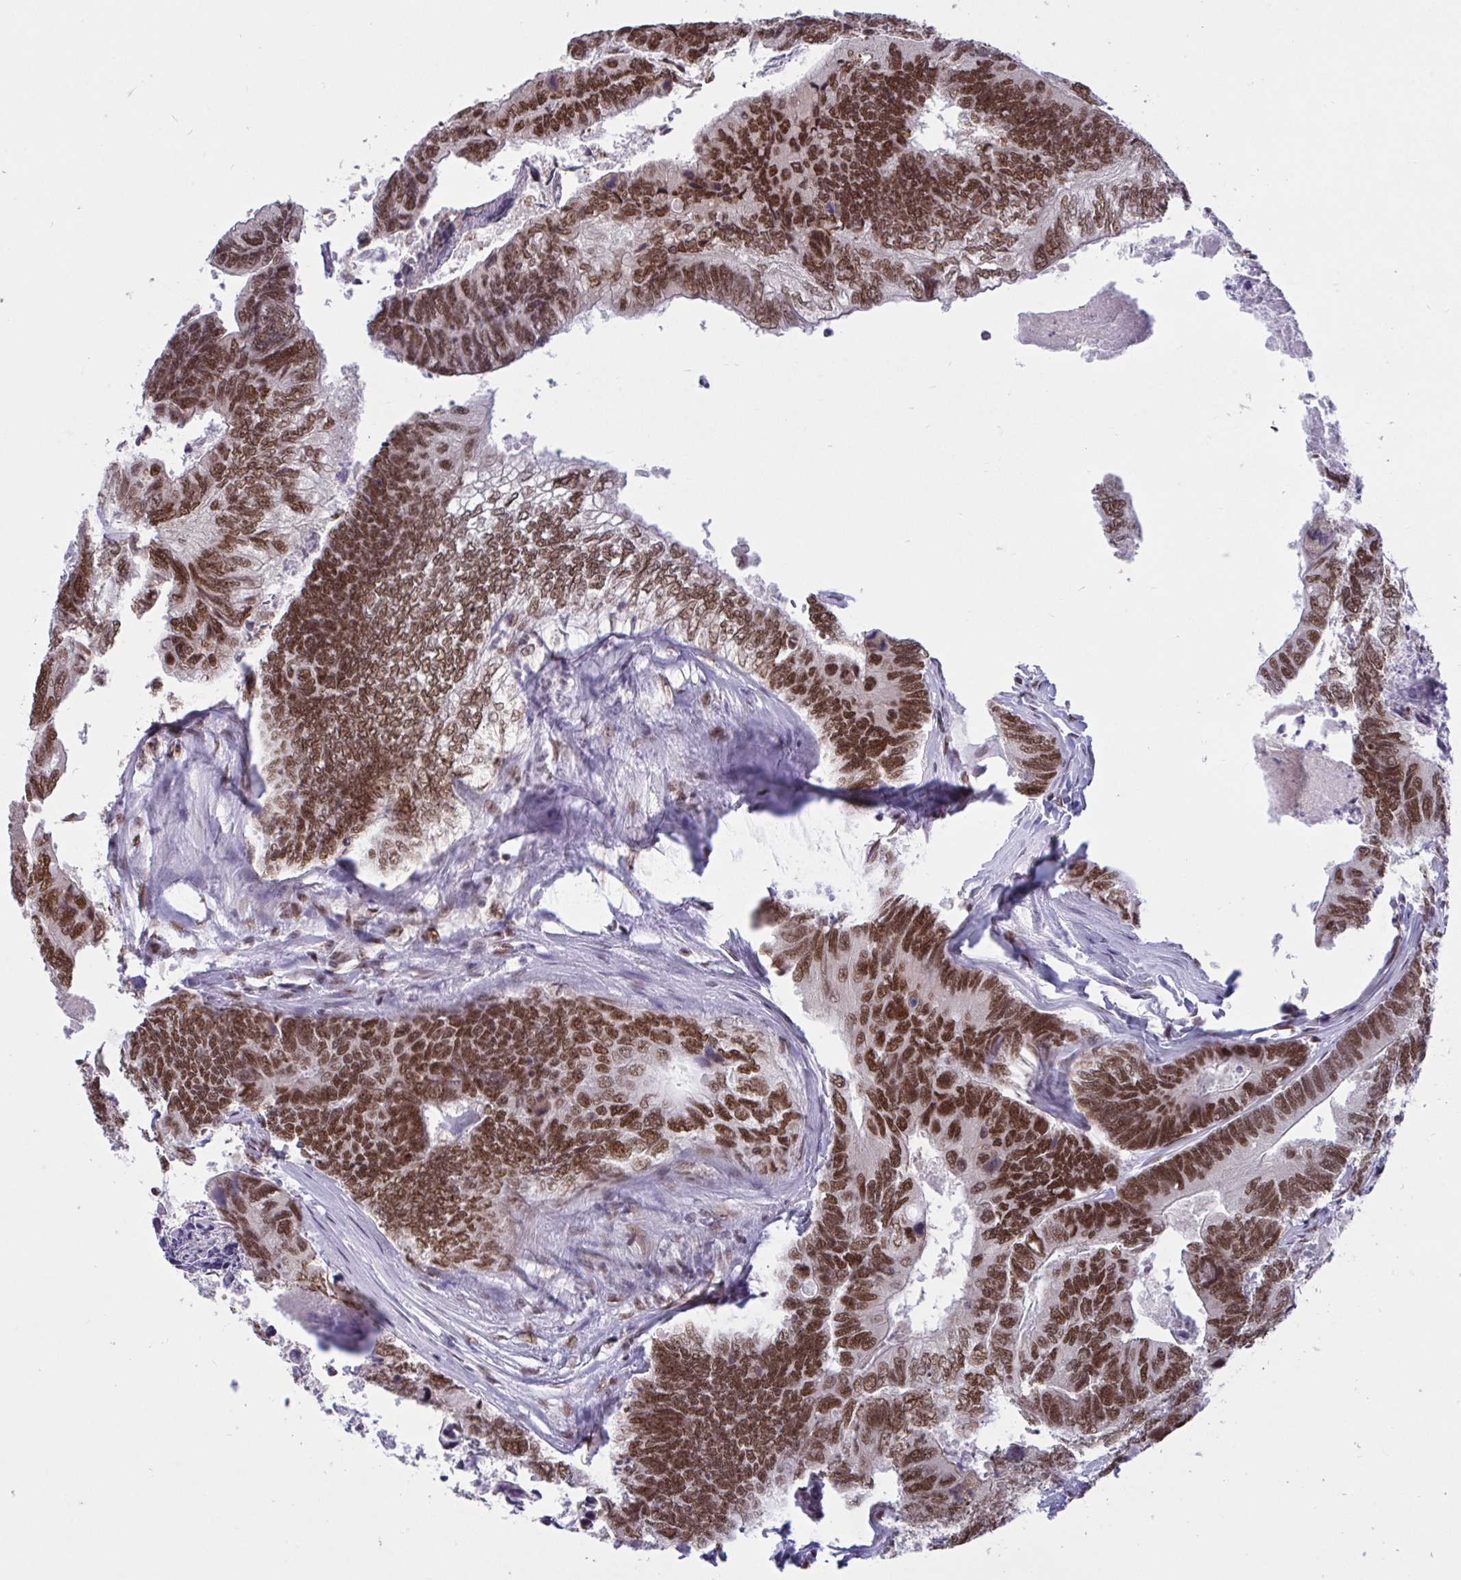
{"staining": {"intensity": "moderate", "quantity": ">75%", "location": "nuclear"}, "tissue": "colorectal cancer", "cell_type": "Tumor cells", "image_type": "cancer", "snomed": [{"axis": "morphology", "description": "Adenocarcinoma, NOS"}, {"axis": "topography", "description": "Colon"}], "caption": "Tumor cells demonstrate medium levels of moderate nuclear expression in about >75% of cells in human adenocarcinoma (colorectal).", "gene": "PHF10", "patient": {"sex": "female", "age": 67}}